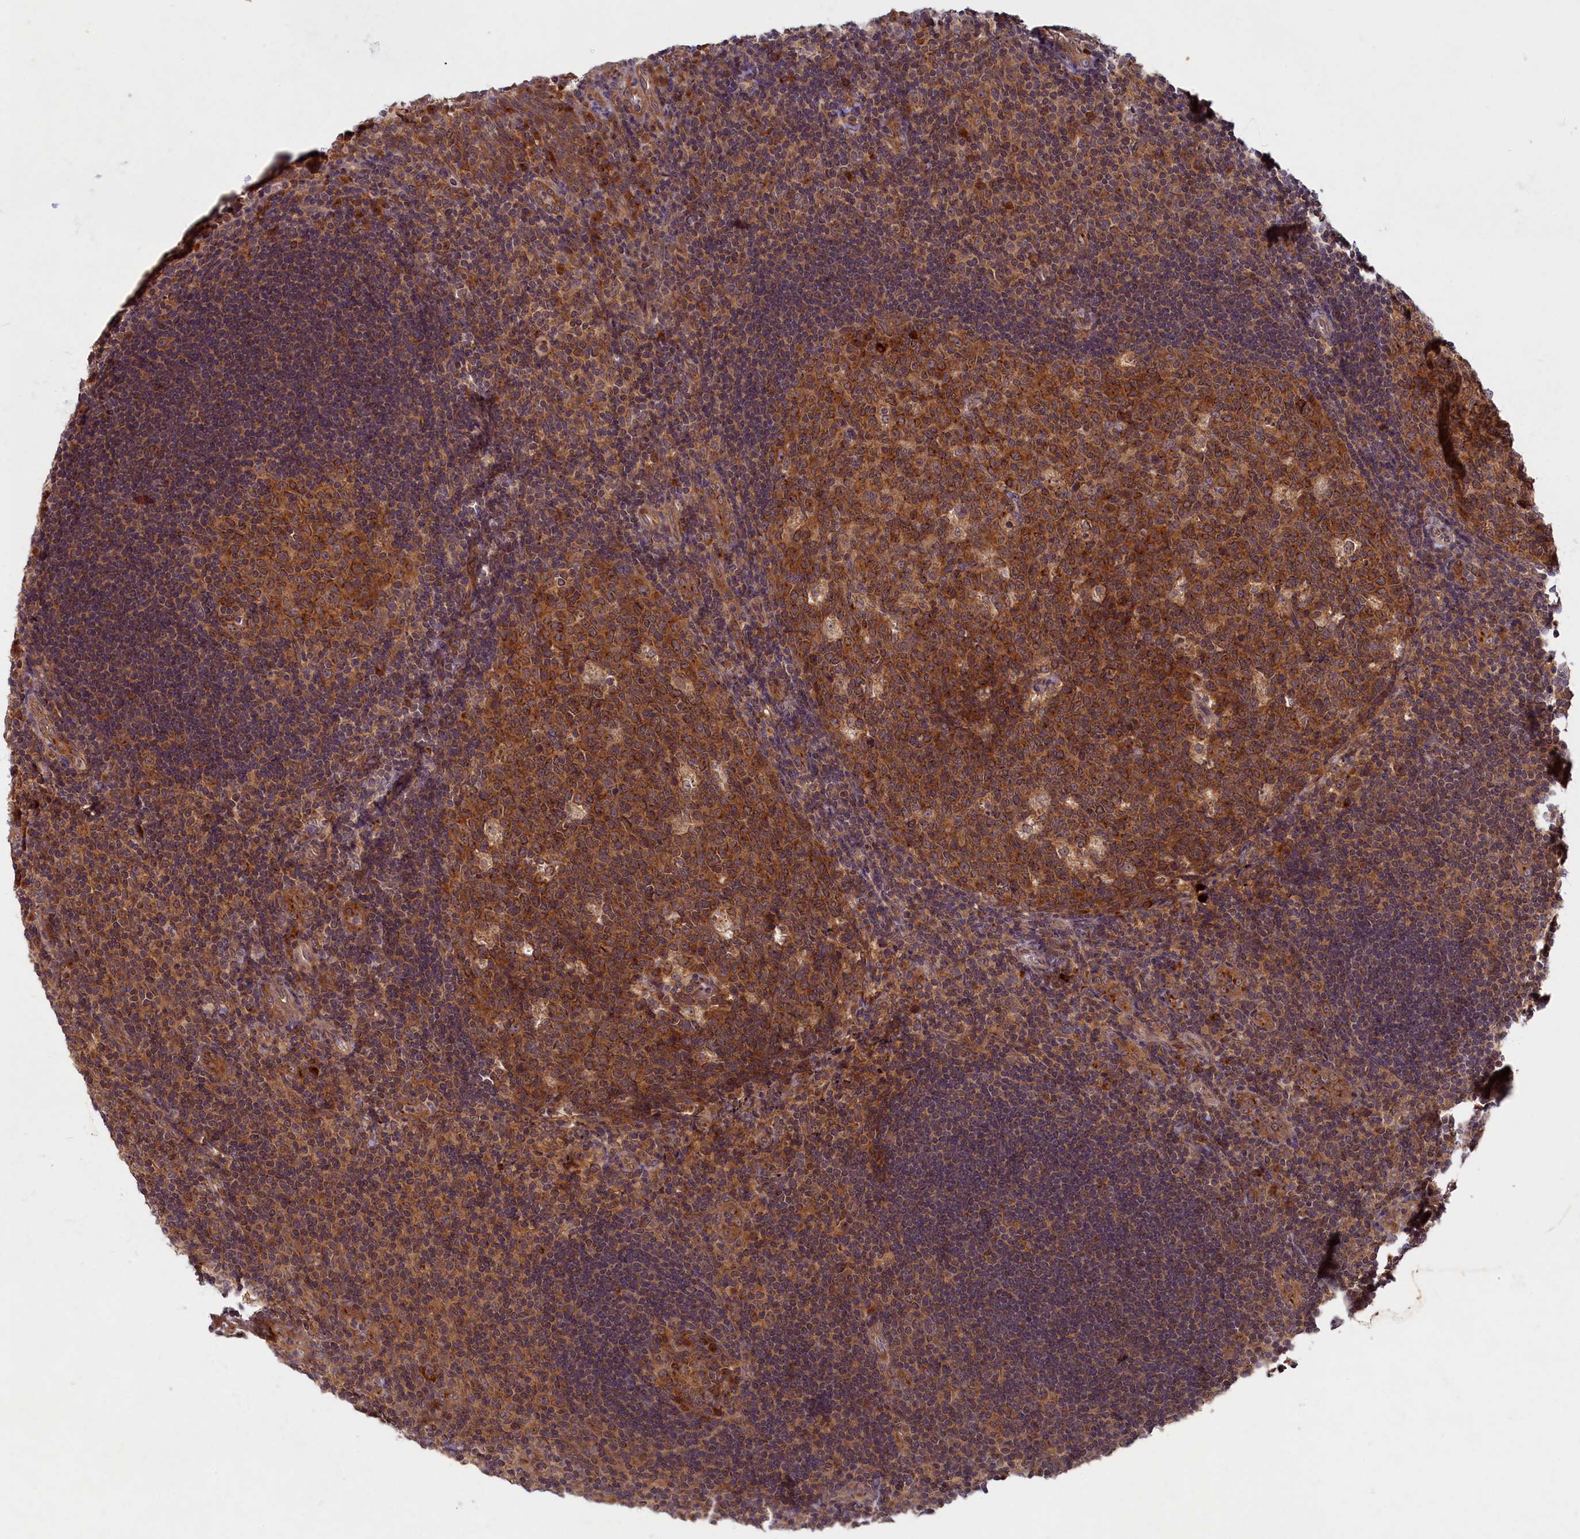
{"staining": {"intensity": "moderate", "quantity": ">75%", "location": "cytoplasmic/membranous"}, "tissue": "tonsil", "cell_type": "Germinal center cells", "image_type": "normal", "snomed": [{"axis": "morphology", "description": "Normal tissue, NOS"}, {"axis": "topography", "description": "Tonsil"}], "caption": "Germinal center cells display medium levels of moderate cytoplasmic/membranous expression in about >75% of cells in unremarkable tonsil. Nuclei are stained in blue.", "gene": "BICD1", "patient": {"sex": "male", "age": 17}}